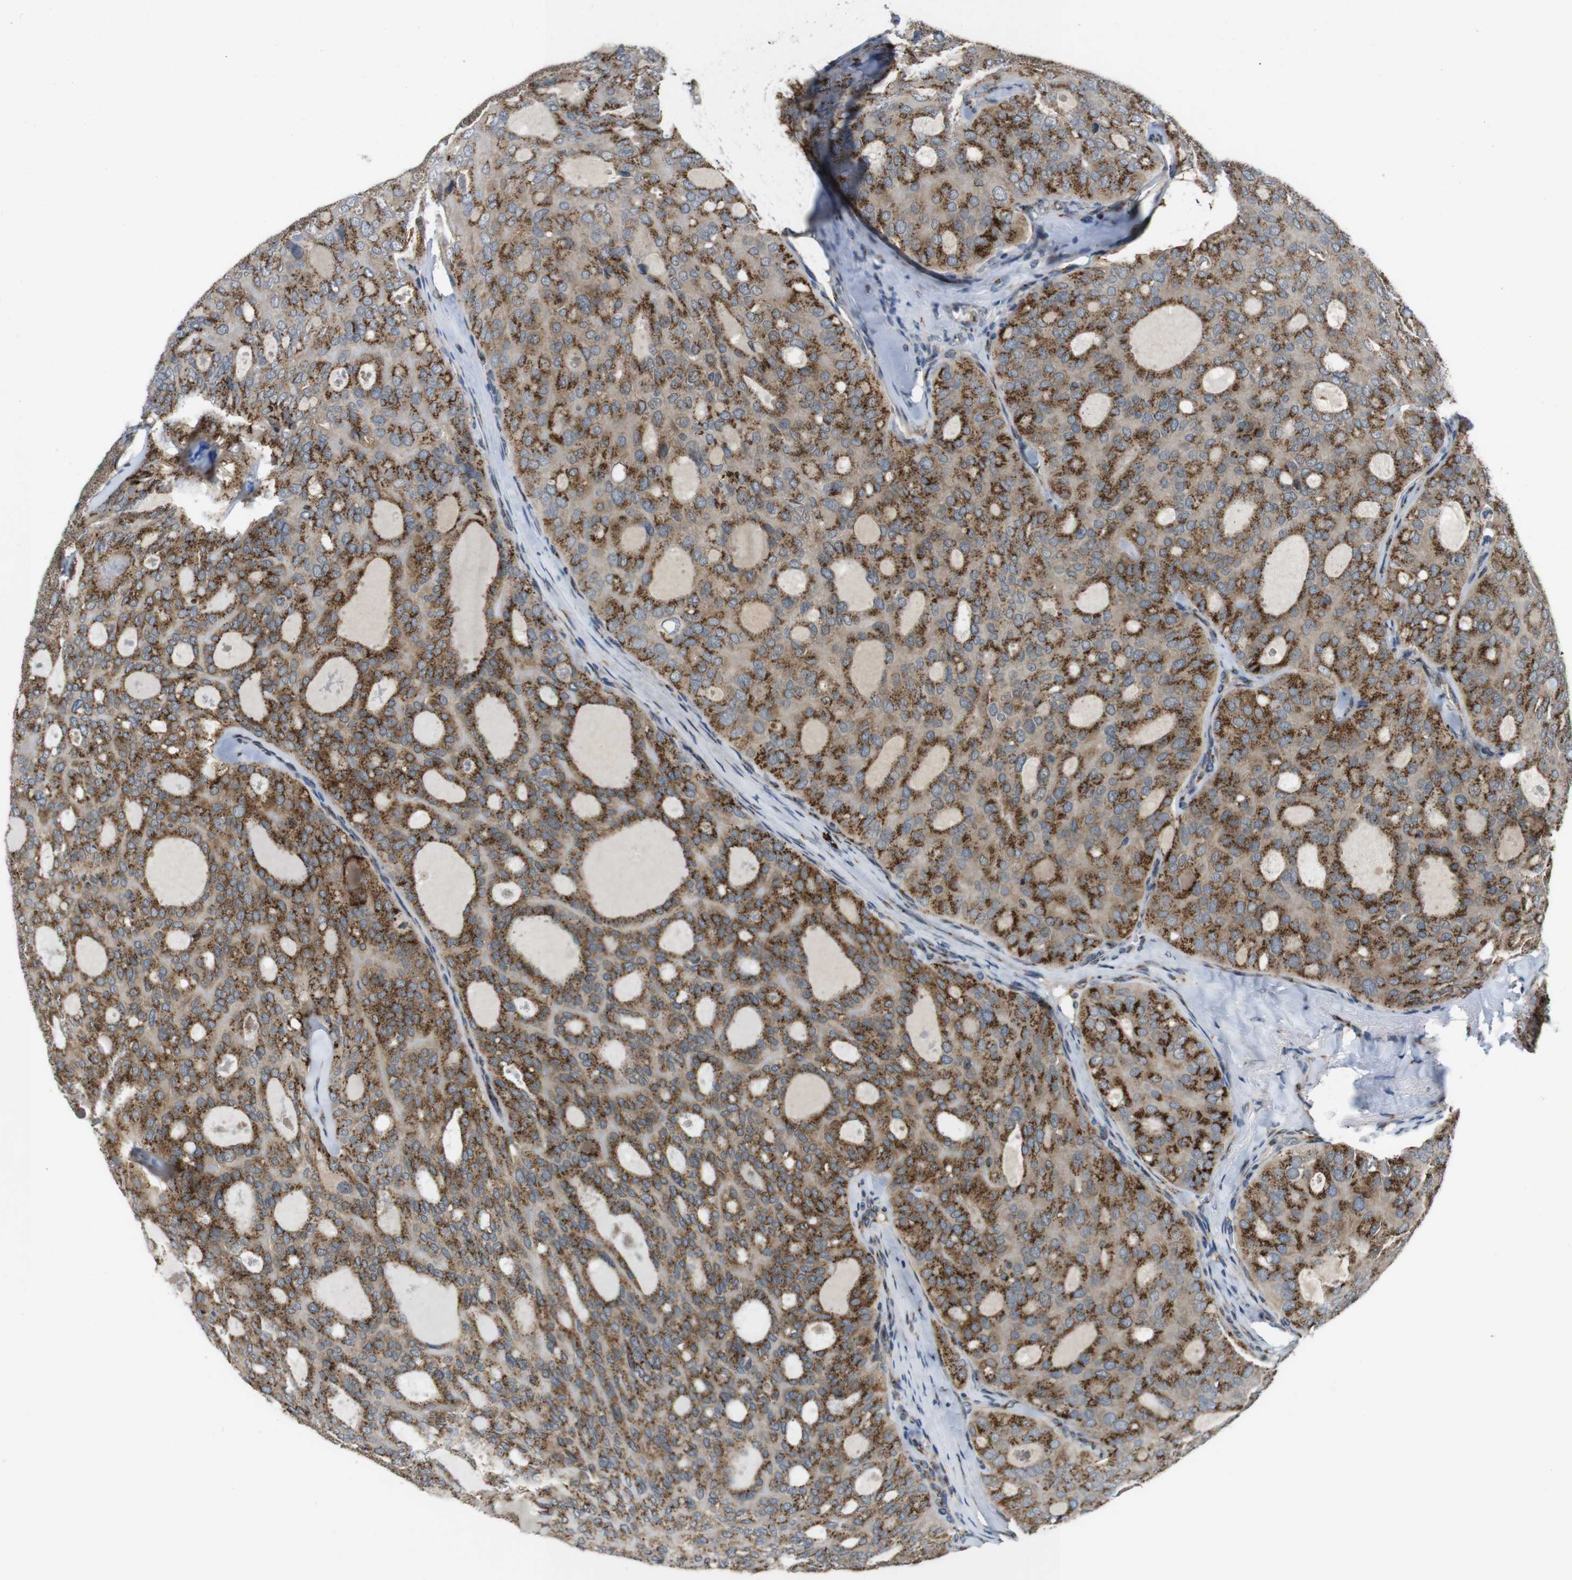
{"staining": {"intensity": "moderate", "quantity": ">75%", "location": "cytoplasmic/membranous"}, "tissue": "thyroid cancer", "cell_type": "Tumor cells", "image_type": "cancer", "snomed": [{"axis": "morphology", "description": "Follicular adenoma carcinoma, NOS"}, {"axis": "topography", "description": "Thyroid gland"}], "caption": "Immunohistochemistry (IHC) (DAB) staining of human follicular adenoma carcinoma (thyroid) displays moderate cytoplasmic/membranous protein positivity in approximately >75% of tumor cells.", "gene": "ZFPL1", "patient": {"sex": "male", "age": 75}}